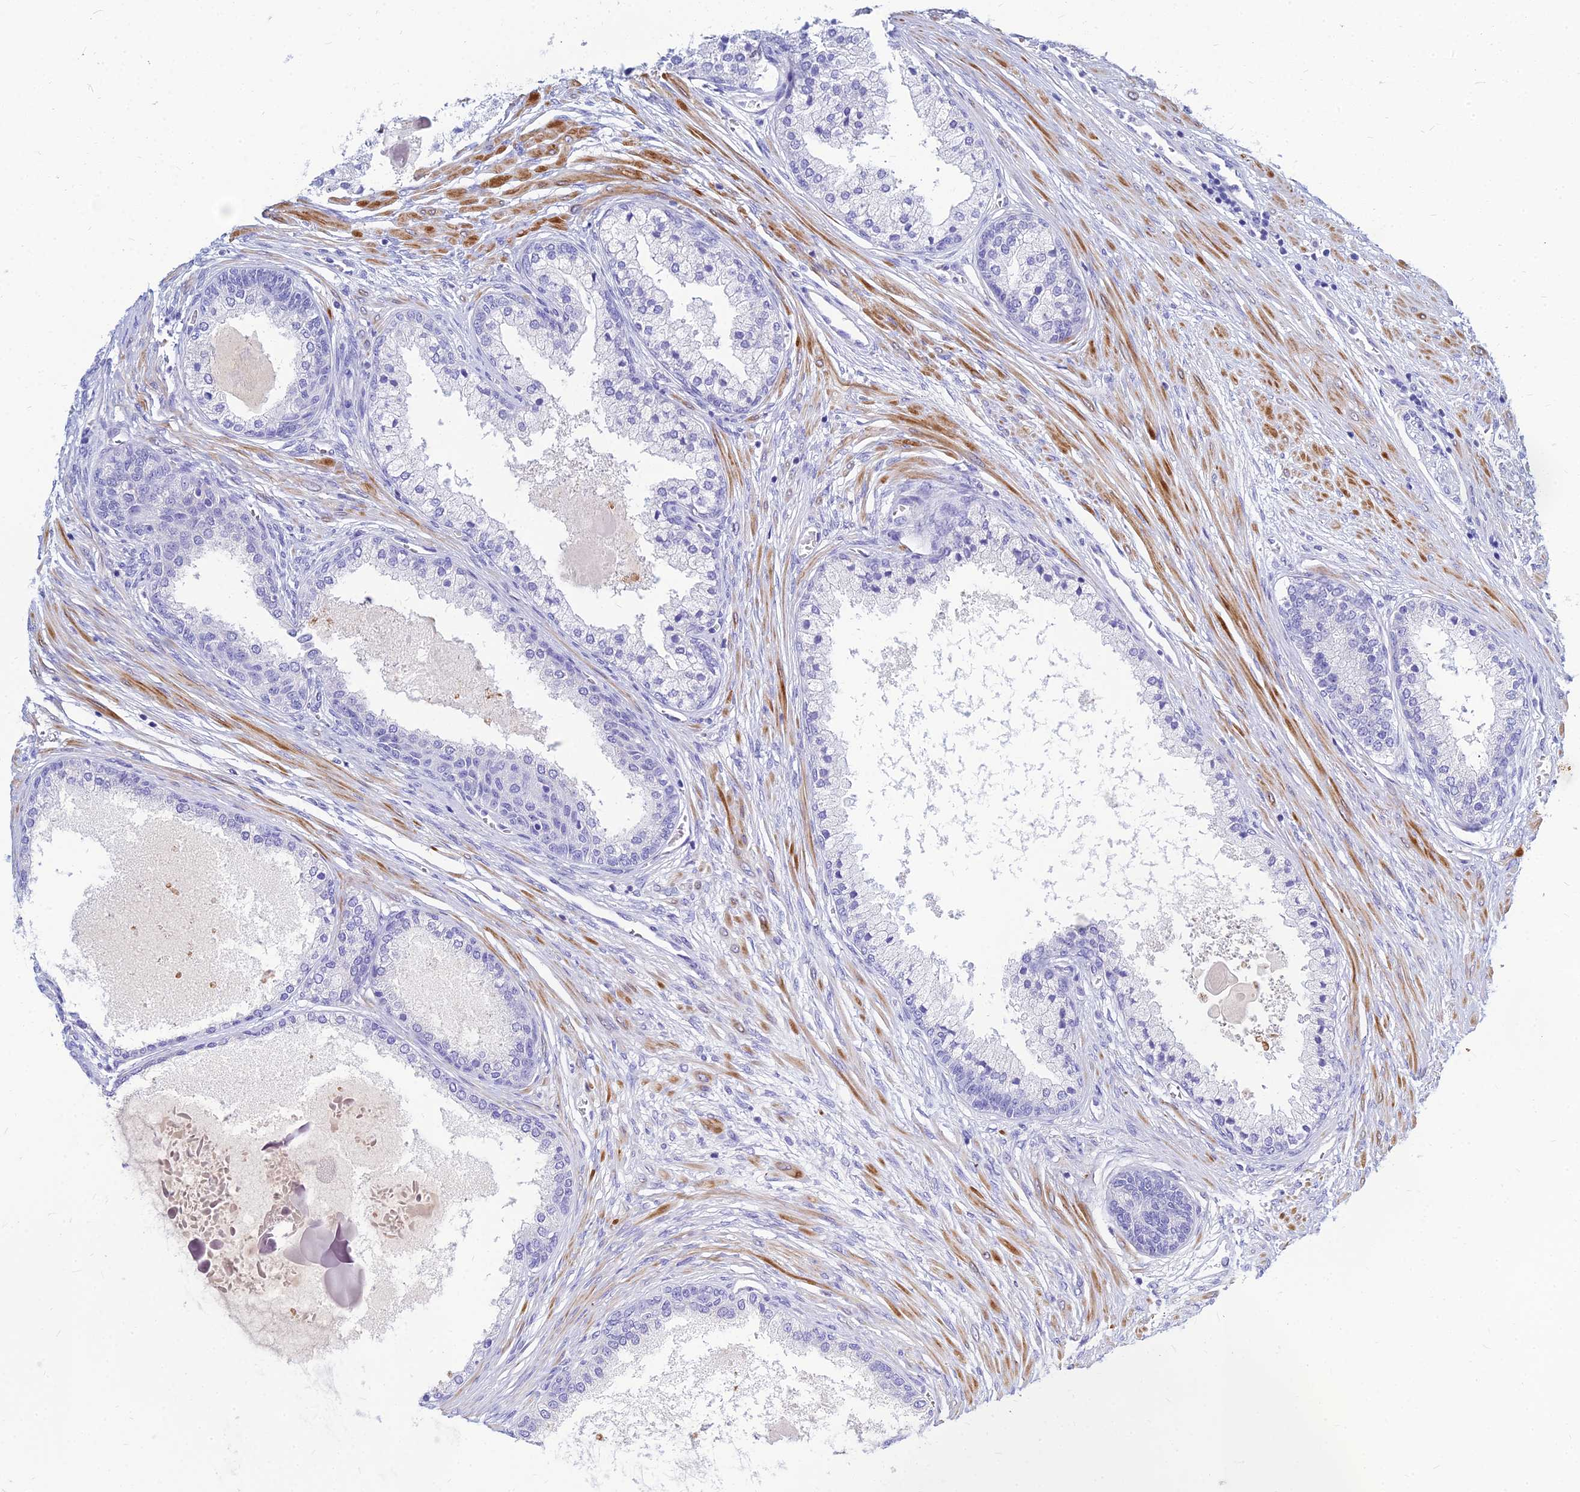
{"staining": {"intensity": "negative", "quantity": "none", "location": "none"}, "tissue": "prostate cancer", "cell_type": "Tumor cells", "image_type": "cancer", "snomed": [{"axis": "morphology", "description": "Adenocarcinoma, Low grade"}, {"axis": "topography", "description": "Prostate"}], "caption": "Immunohistochemistry micrograph of human adenocarcinoma (low-grade) (prostate) stained for a protein (brown), which shows no staining in tumor cells.", "gene": "ZNF552", "patient": {"sex": "male", "age": 59}}